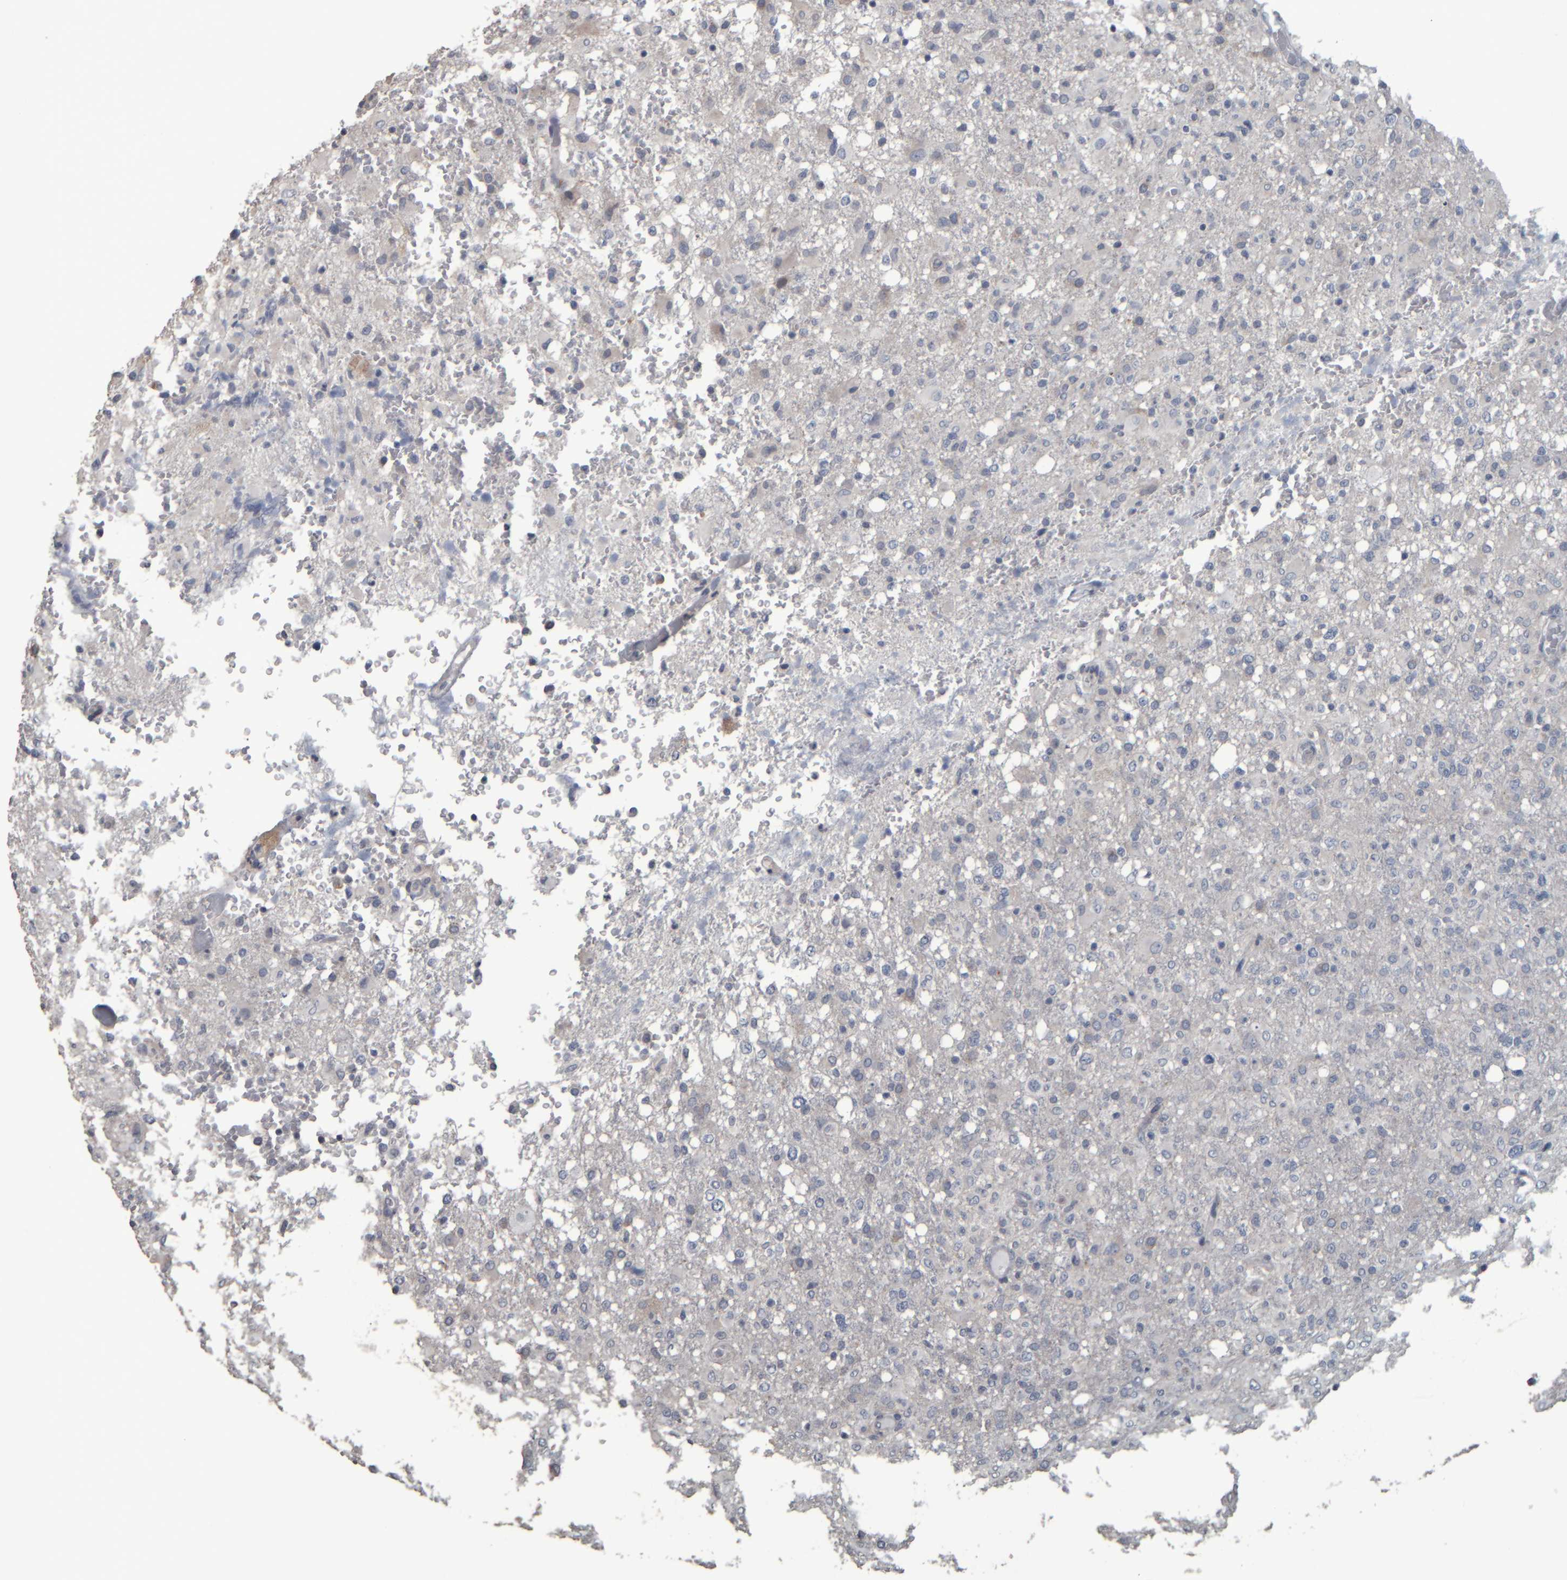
{"staining": {"intensity": "negative", "quantity": "none", "location": "none"}, "tissue": "glioma", "cell_type": "Tumor cells", "image_type": "cancer", "snomed": [{"axis": "morphology", "description": "Glioma, malignant, High grade"}, {"axis": "topography", "description": "Brain"}], "caption": "This is a photomicrograph of immunohistochemistry staining of high-grade glioma (malignant), which shows no positivity in tumor cells.", "gene": "CAVIN4", "patient": {"sex": "female", "age": 57}}